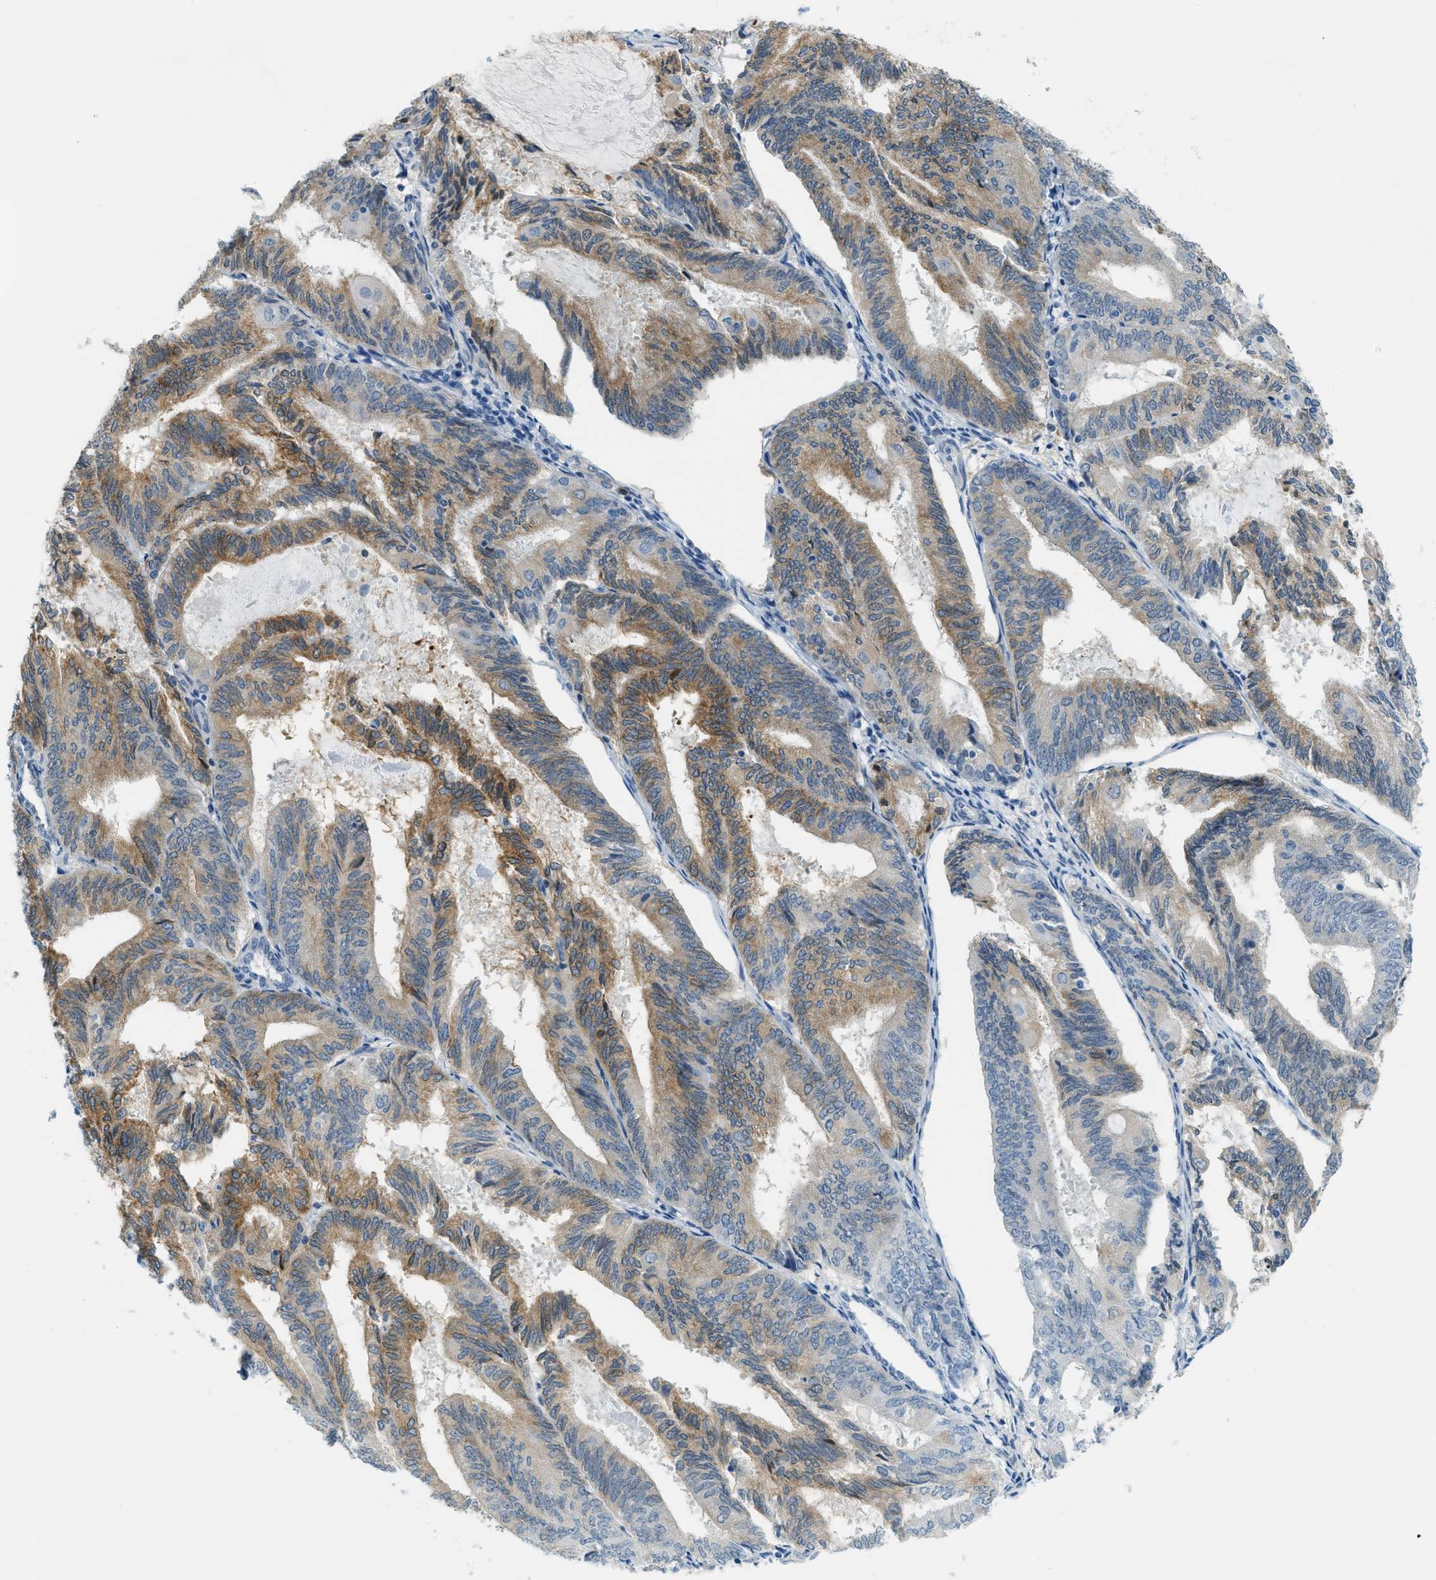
{"staining": {"intensity": "moderate", "quantity": "25%-75%", "location": "cytoplasmic/membranous"}, "tissue": "endometrial cancer", "cell_type": "Tumor cells", "image_type": "cancer", "snomed": [{"axis": "morphology", "description": "Adenocarcinoma, NOS"}, {"axis": "topography", "description": "Endometrium"}], "caption": "Approximately 25%-75% of tumor cells in human endometrial cancer display moderate cytoplasmic/membranous protein expression as visualized by brown immunohistochemical staining.", "gene": "CYP4X1", "patient": {"sex": "female", "age": 81}}